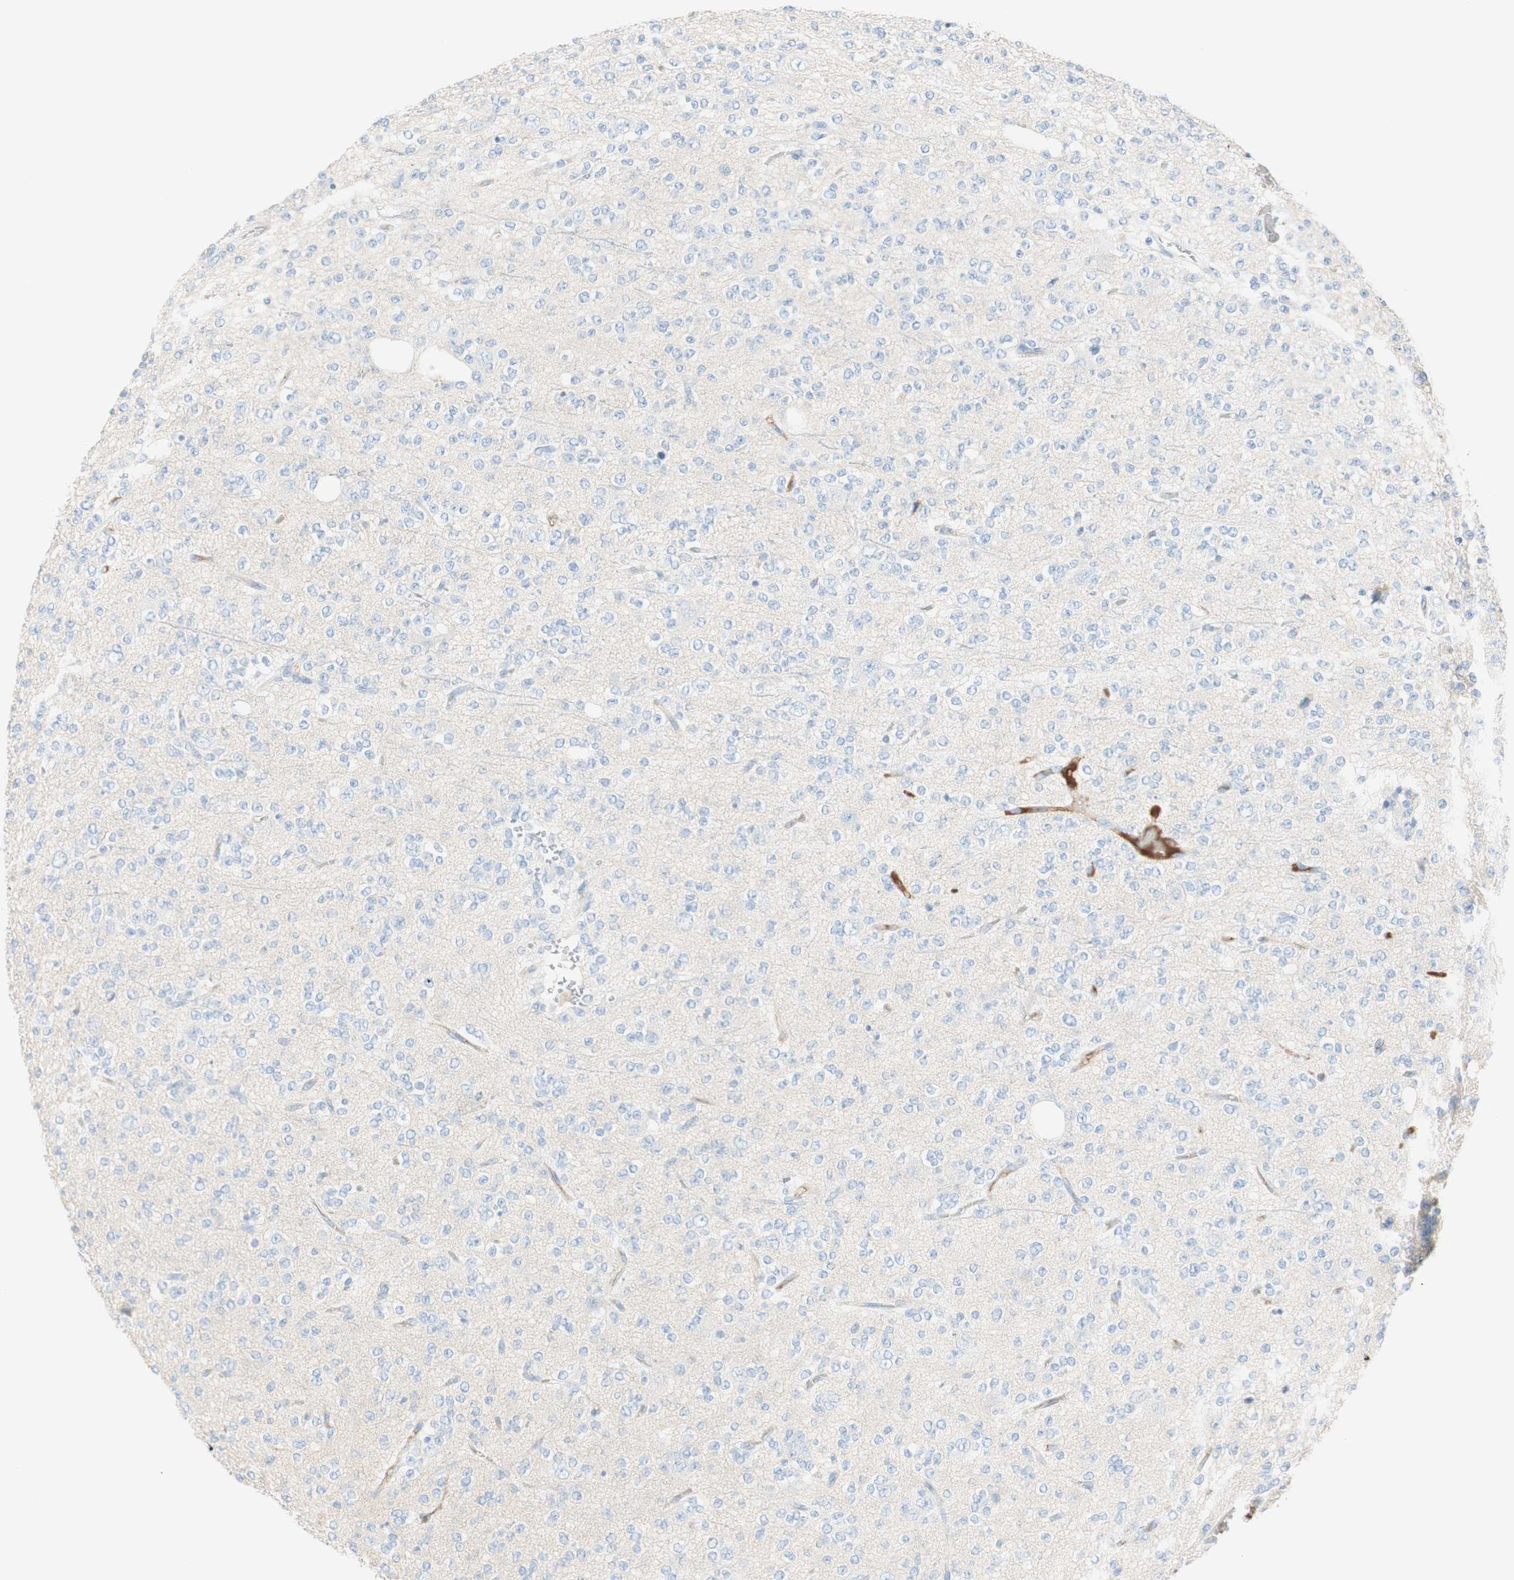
{"staining": {"intensity": "negative", "quantity": "none", "location": "none"}, "tissue": "glioma", "cell_type": "Tumor cells", "image_type": "cancer", "snomed": [{"axis": "morphology", "description": "Glioma, malignant, Low grade"}, {"axis": "topography", "description": "Brain"}], "caption": "Photomicrograph shows no significant protein staining in tumor cells of glioma.", "gene": "KNG1", "patient": {"sex": "male", "age": 38}}